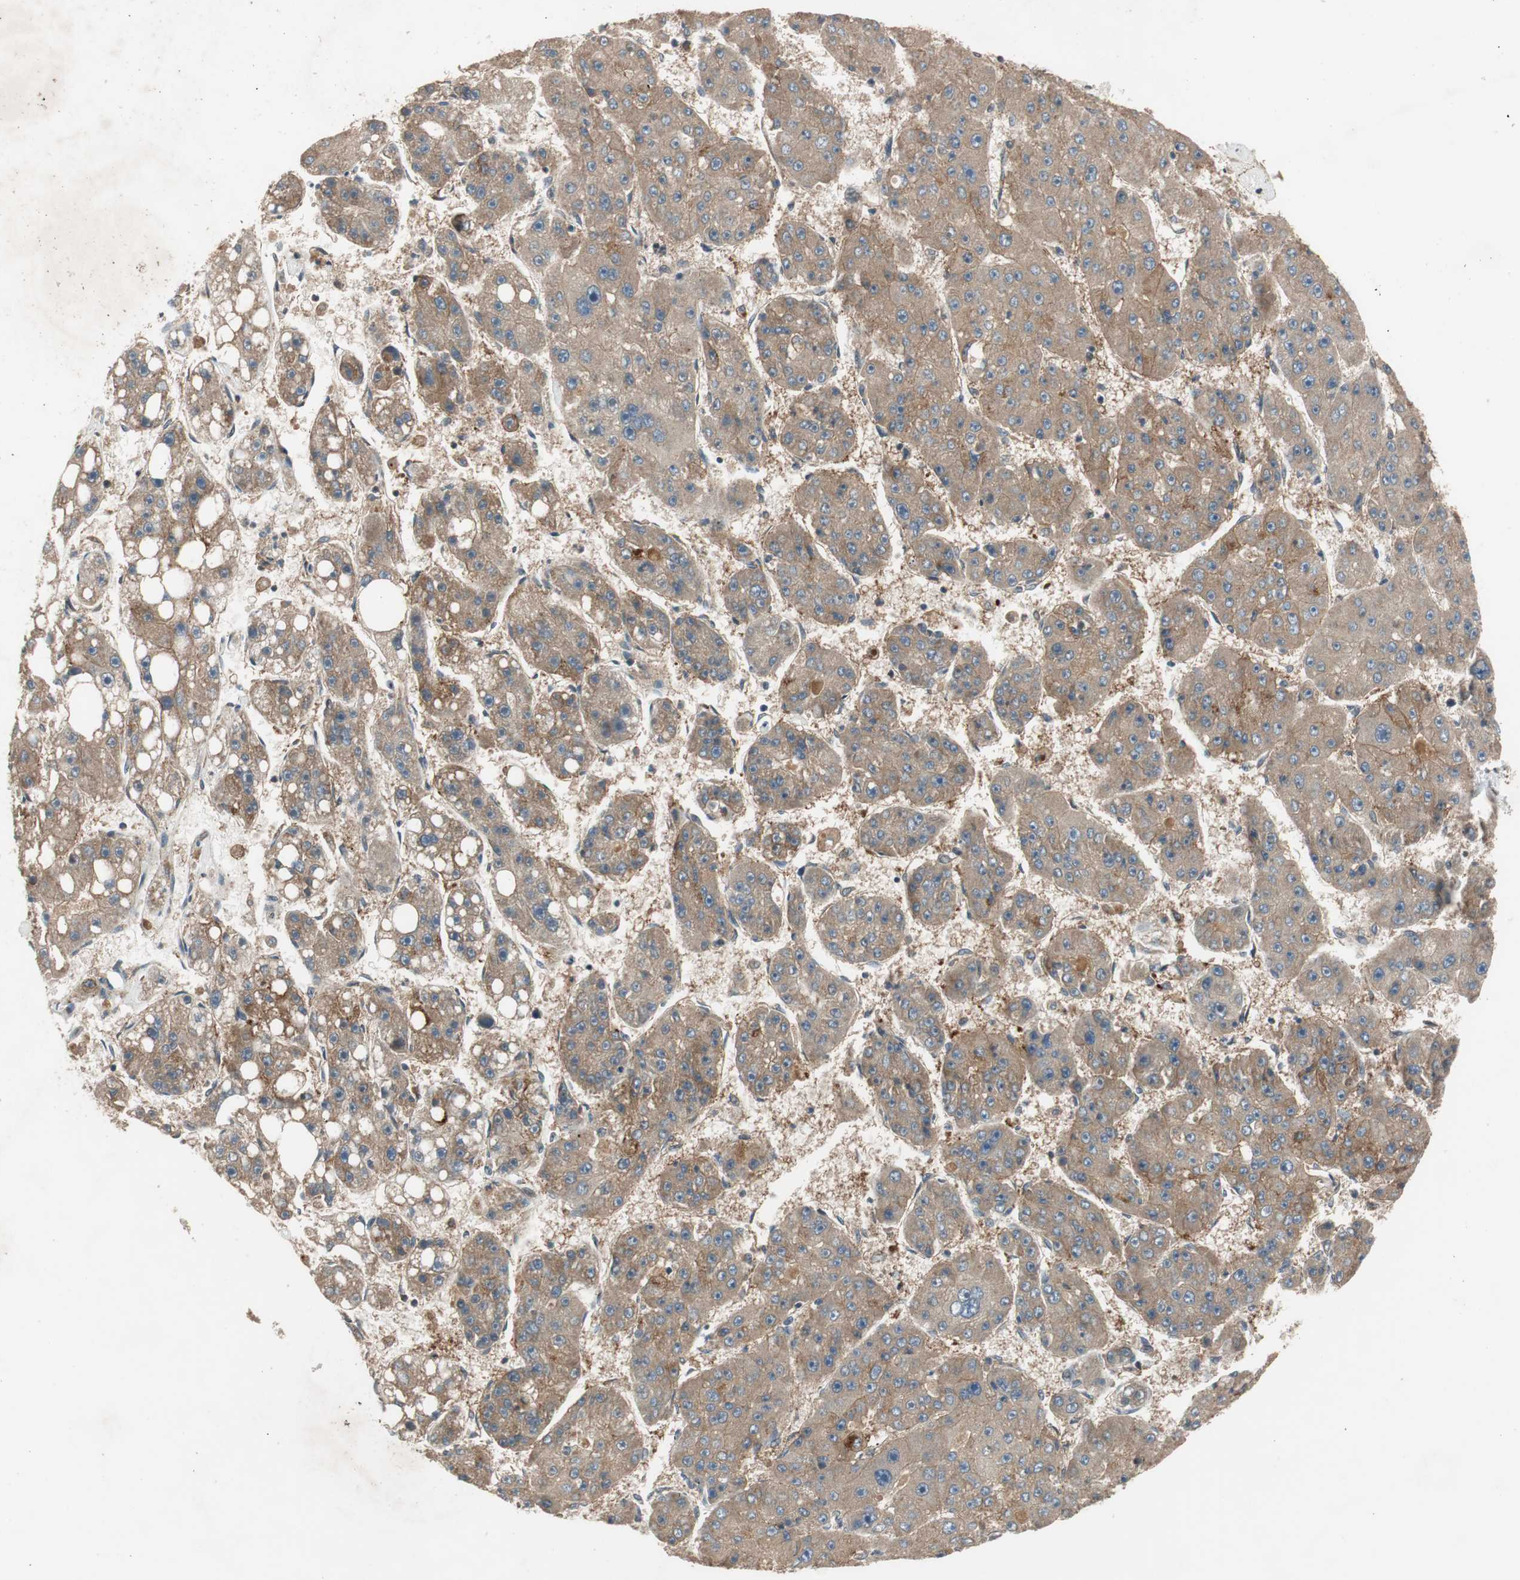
{"staining": {"intensity": "moderate", "quantity": ">75%", "location": "cytoplasmic/membranous"}, "tissue": "liver cancer", "cell_type": "Tumor cells", "image_type": "cancer", "snomed": [{"axis": "morphology", "description": "Carcinoma, Hepatocellular, NOS"}, {"axis": "topography", "description": "Liver"}], "caption": "Hepatocellular carcinoma (liver) was stained to show a protein in brown. There is medium levels of moderate cytoplasmic/membranous expression in about >75% of tumor cells. Immunohistochemistry stains the protein in brown and the nuclei are stained blue.", "gene": "TMEM230", "patient": {"sex": "female", "age": 61}}